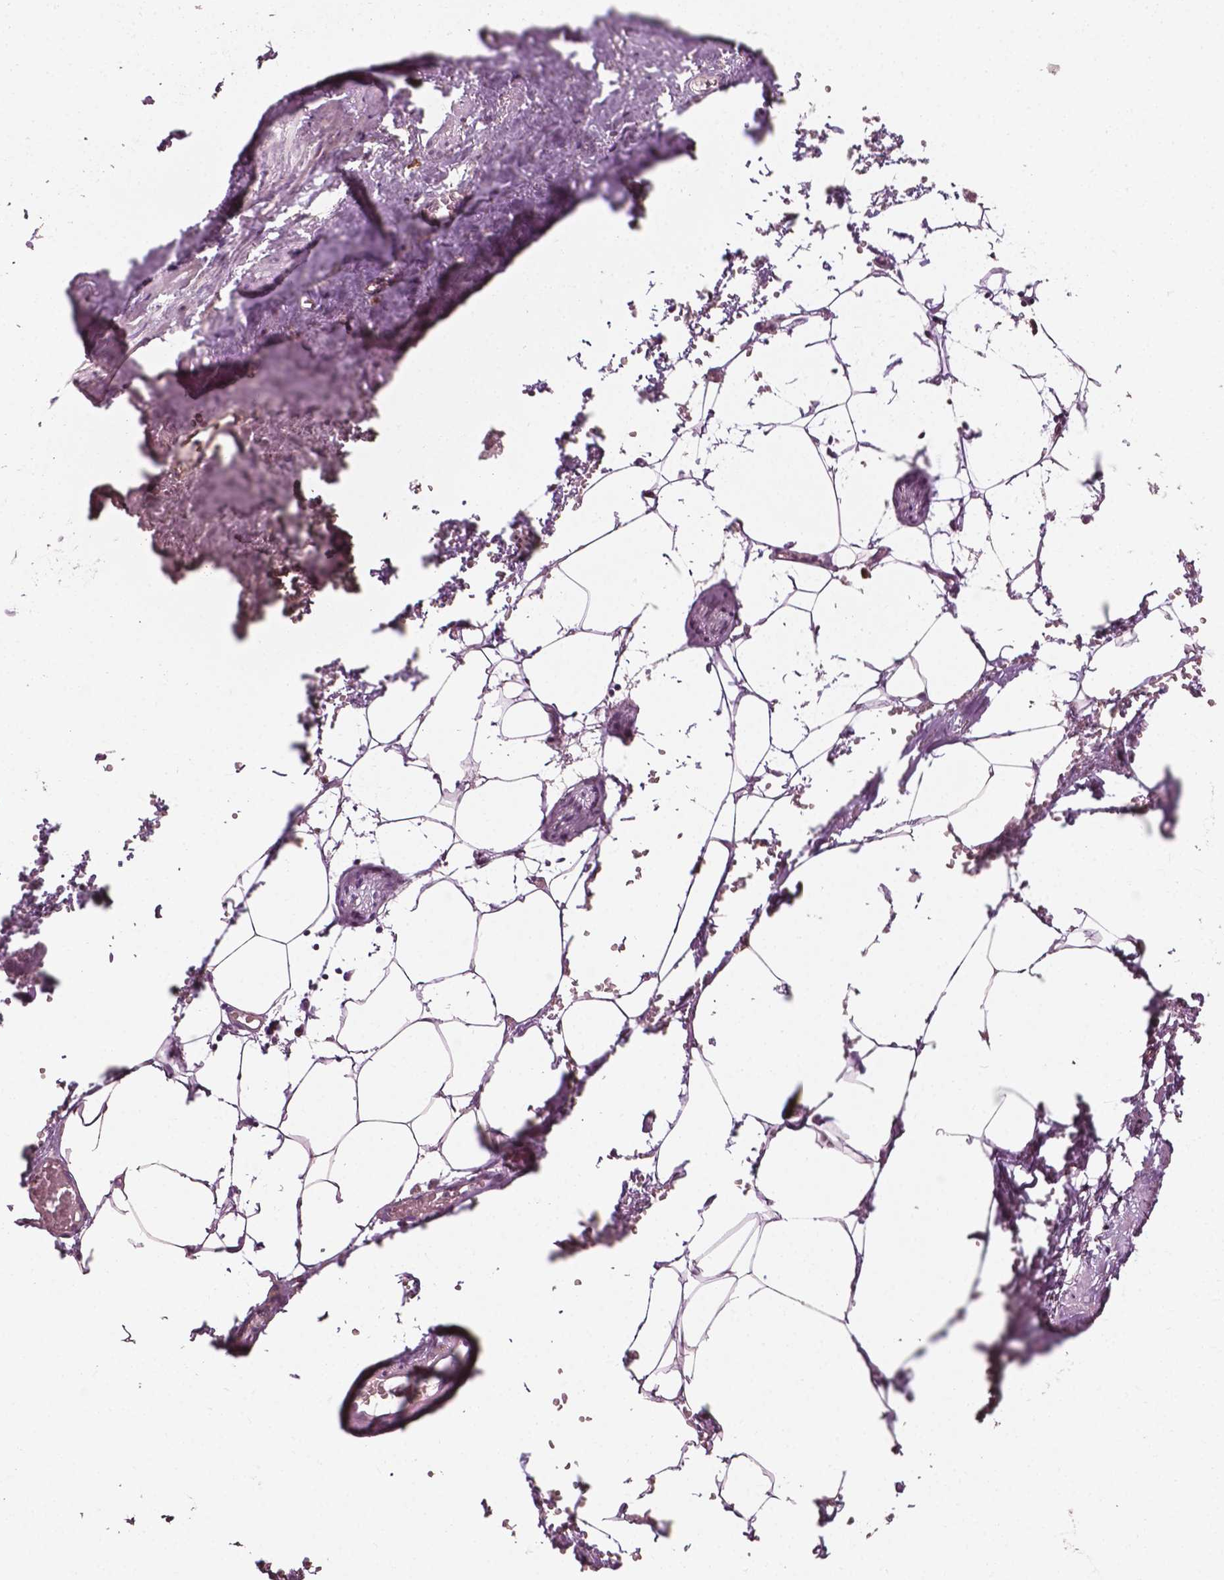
{"staining": {"intensity": "negative", "quantity": "none", "location": "none"}, "tissue": "adipose tissue", "cell_type": "Adipocytes", "image_type": "normal", "snomed": [{"axis": "morphology", "description": "Normal tissue, NOS"}, {"axis": "topography", "description": "Prostate"}, {"axis": "topography", "description": "Peripheral nerve tissue"}], "caption": "Human adipose tissue stained for a protein using immunohistochemistry (IHC) displays no expression in adipocytes.", "gene": "MCL1", "patient": {"sex": "male", "age": 55}}